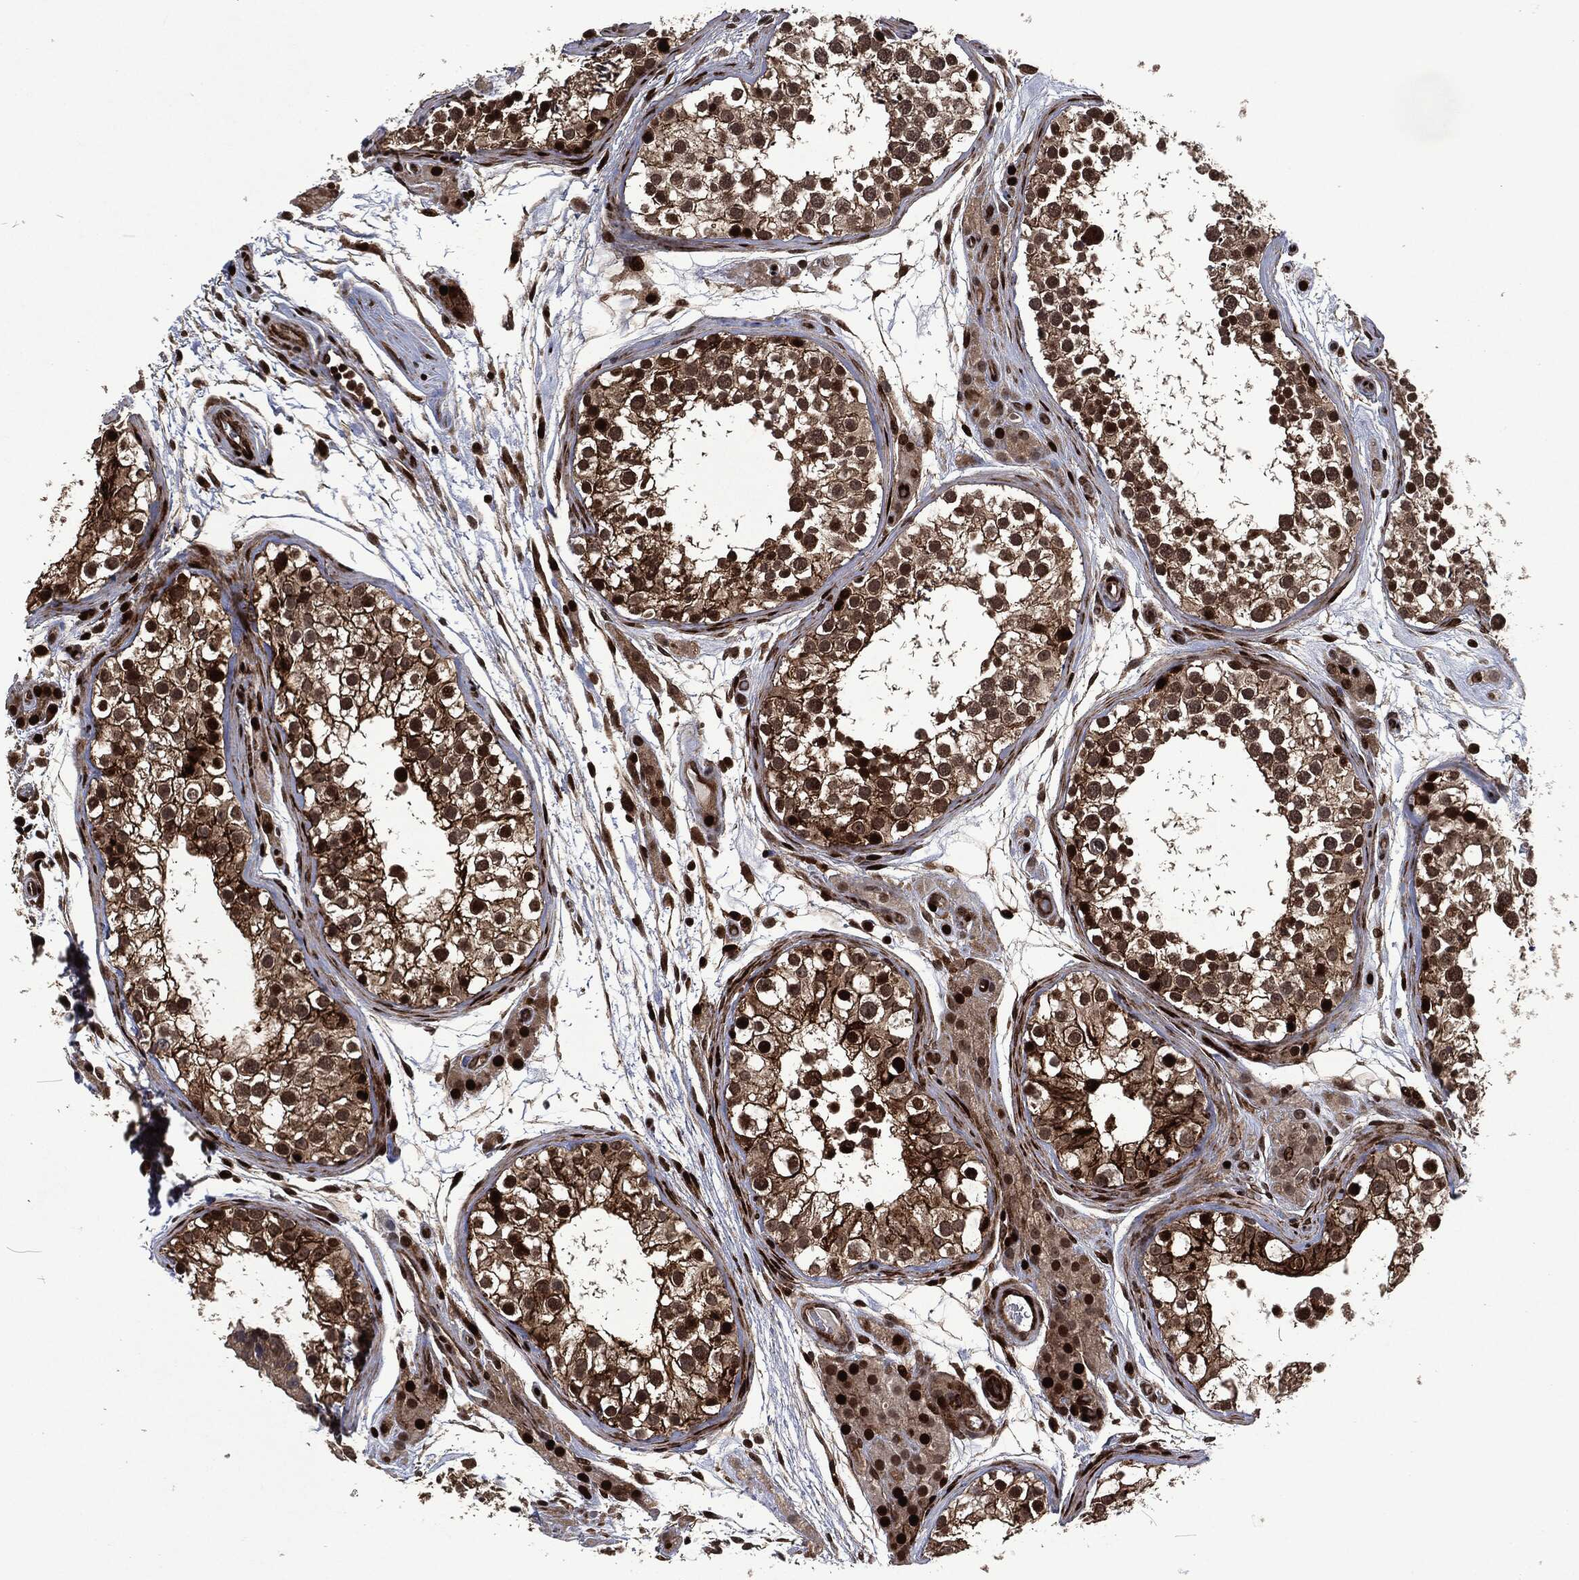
{"staining": {"intensity": "strong", "quantity": "25%-75%", "location": "cytoplasmic/membranous,nuclear"}, "tissue": "testis", "cell_type": "Cells in seminiferous ducts", "image_type": "normal", "snomed": [{"axis": "morphology", "description": "Normal tissue, NOS"}, {"axis": "topography", "description": "Testis"}], "caption": "DAB (3,3'-diaminobenzidine) immunohistochemical staining of benign testis displays strong cytoplasmic/membranous,nuclear protein staining in approximately 25%-75% of cells in seminiferous ducts. (IHC, brightfield microscopy, high magnification).", "gene": "EGFR", "patient": {"sex": "male", "age": 31}}